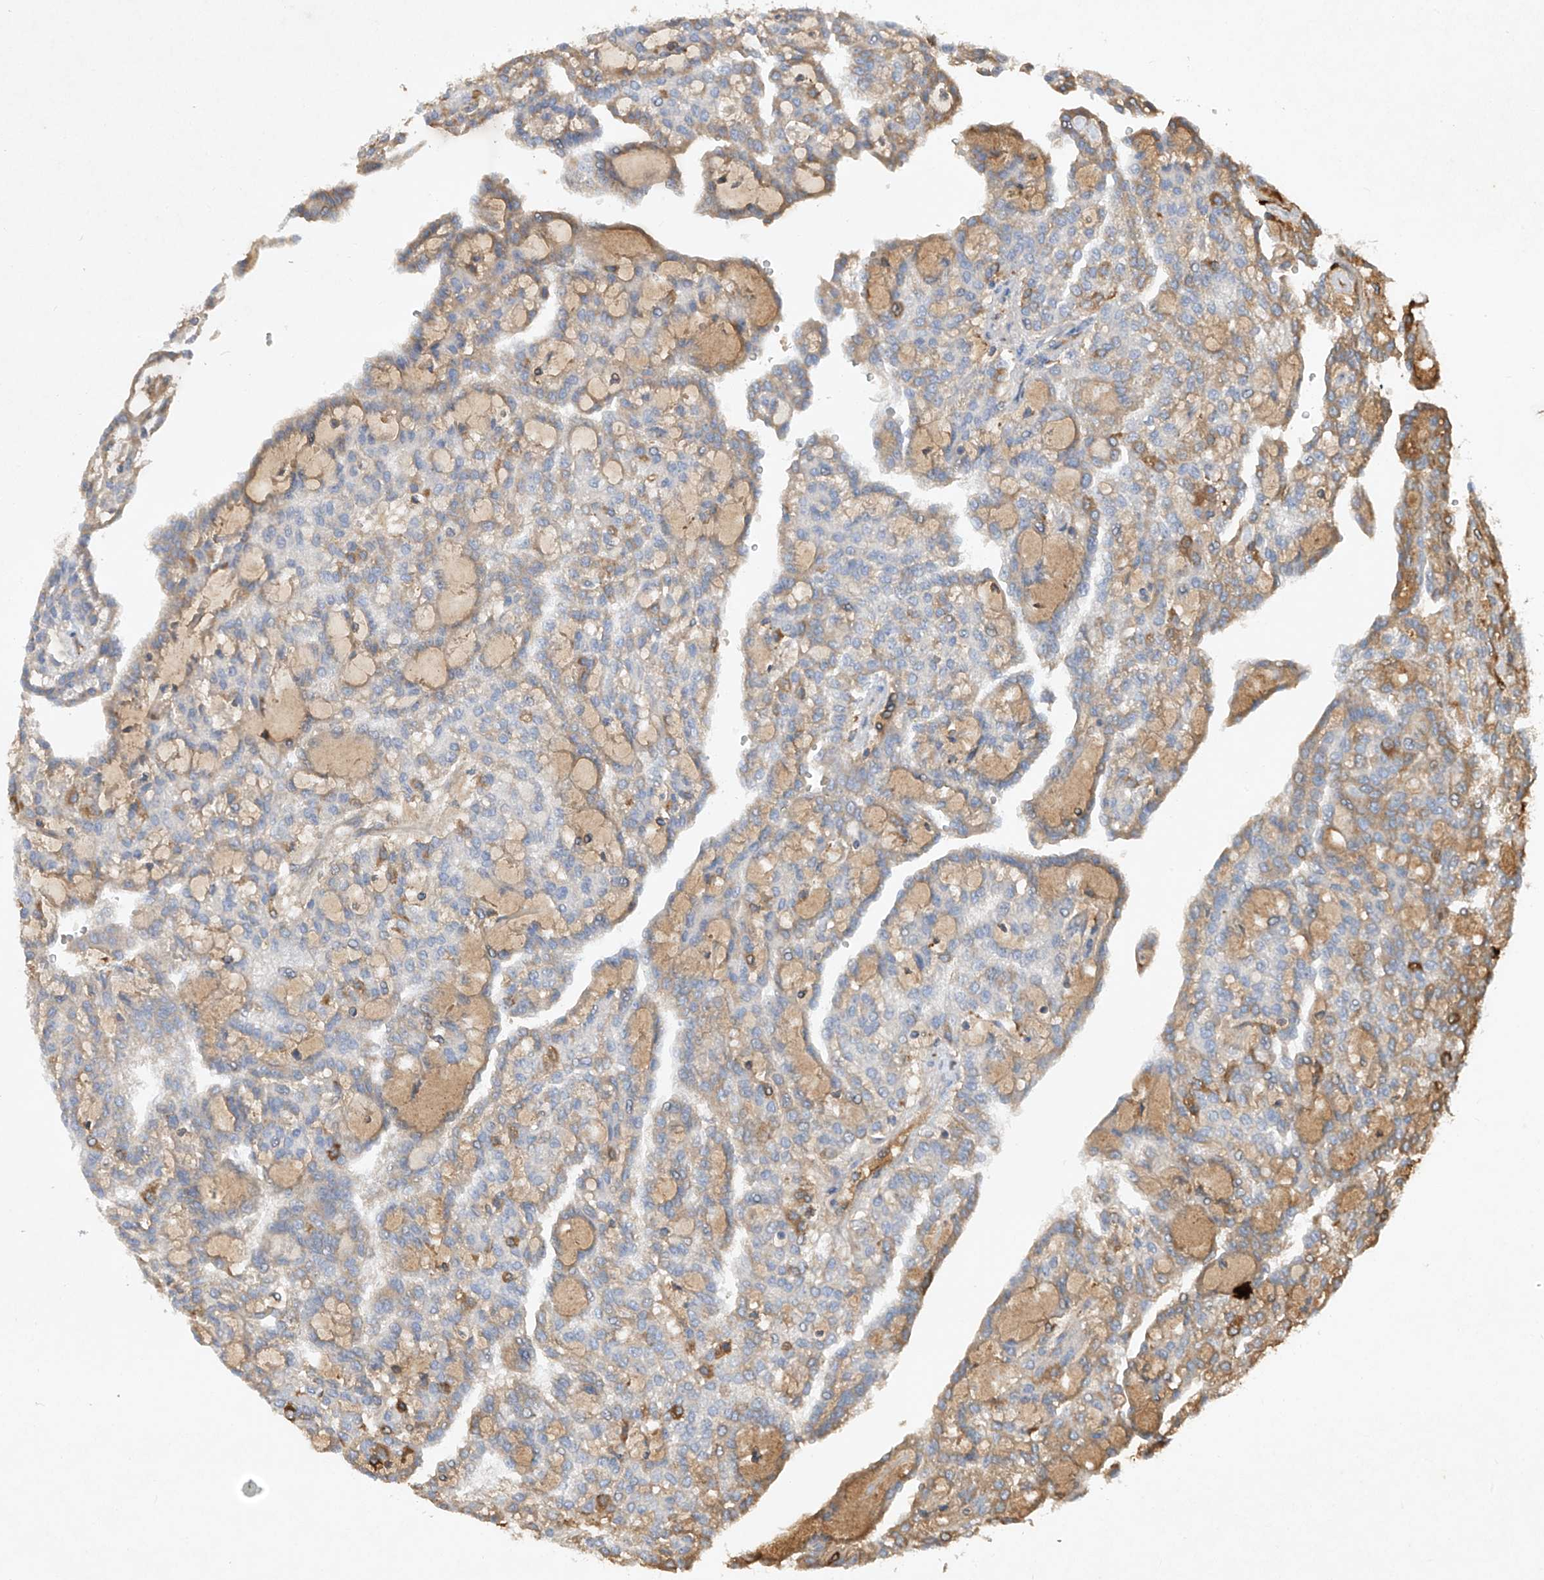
{"staining": {"intensity": "weak", "quantity": "<25%", "location": "cytoplasmic/membranous"}, "tissue": "renal cancer", "cell_type": "Tumor cells", "image_type": "cancer", "snomed": [{"axis": "morphology", "description": "Adenocarcinoma, NOS"}, {"axis": "topography", "description": "Kidney"}], "caption": "Tumor cells are negative for brown protein staining in renal cancer (adenocarcinoma).", "gene": "HAS3", "patient": {"sex": "male", "age": 63}}